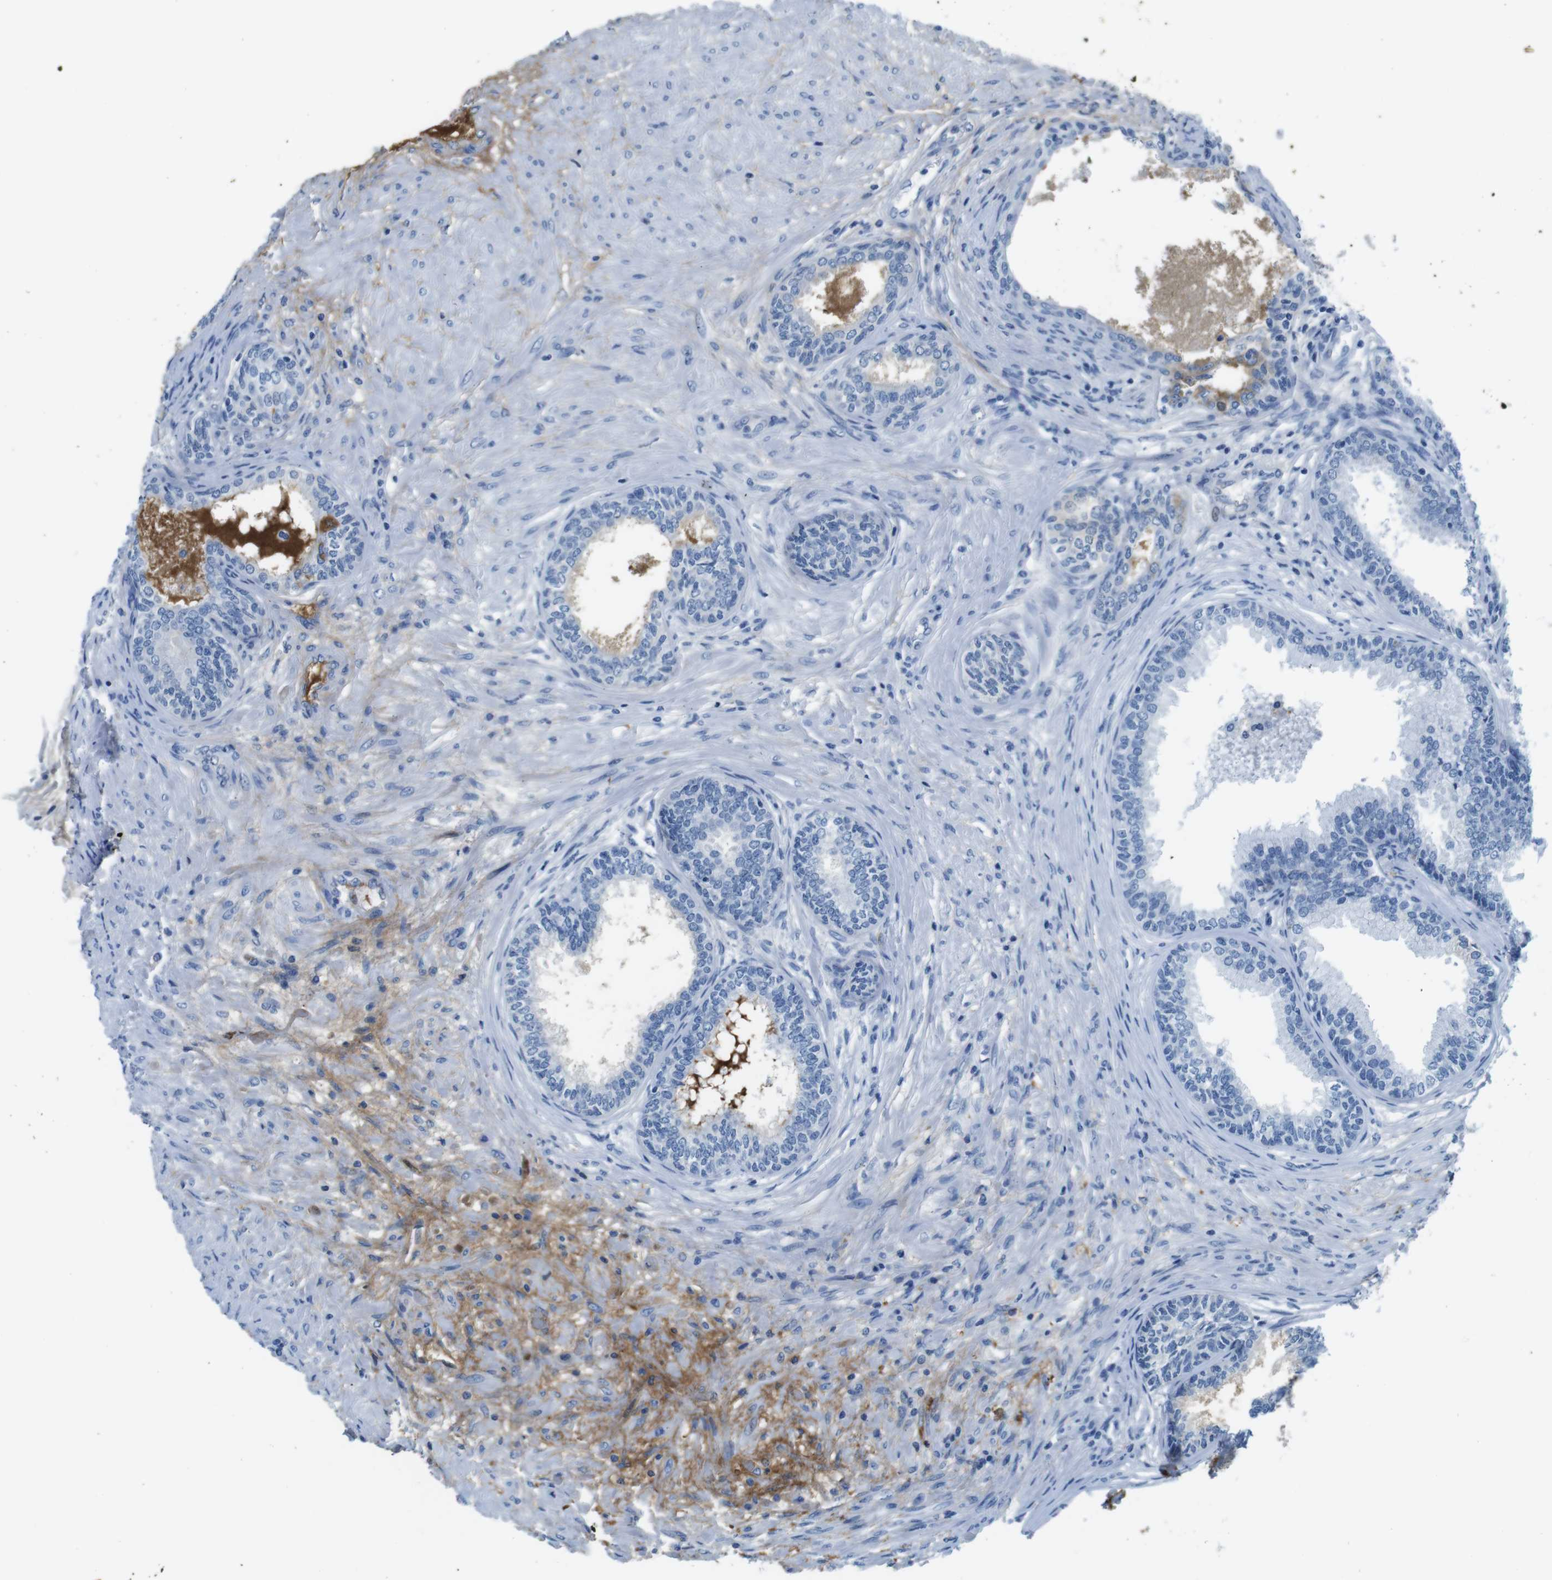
{"staining": {"intensity": "weak", "quantity": "<25%", "location": "cytoplasmic/membranous"}, "tissue": "prostate", "cell_type": "Glandular cells", "image_type": "normal", "snomed": [{"axis": "morphology", "description": "Normal tissue, NOS"}, {"axis": "topography", "description": "Prostate"}], "caption": "Glandular cells are negative for protein expression in normal human prostate.", "gene": "IGKC", "patient": {"sex": "male", "age": 76}}